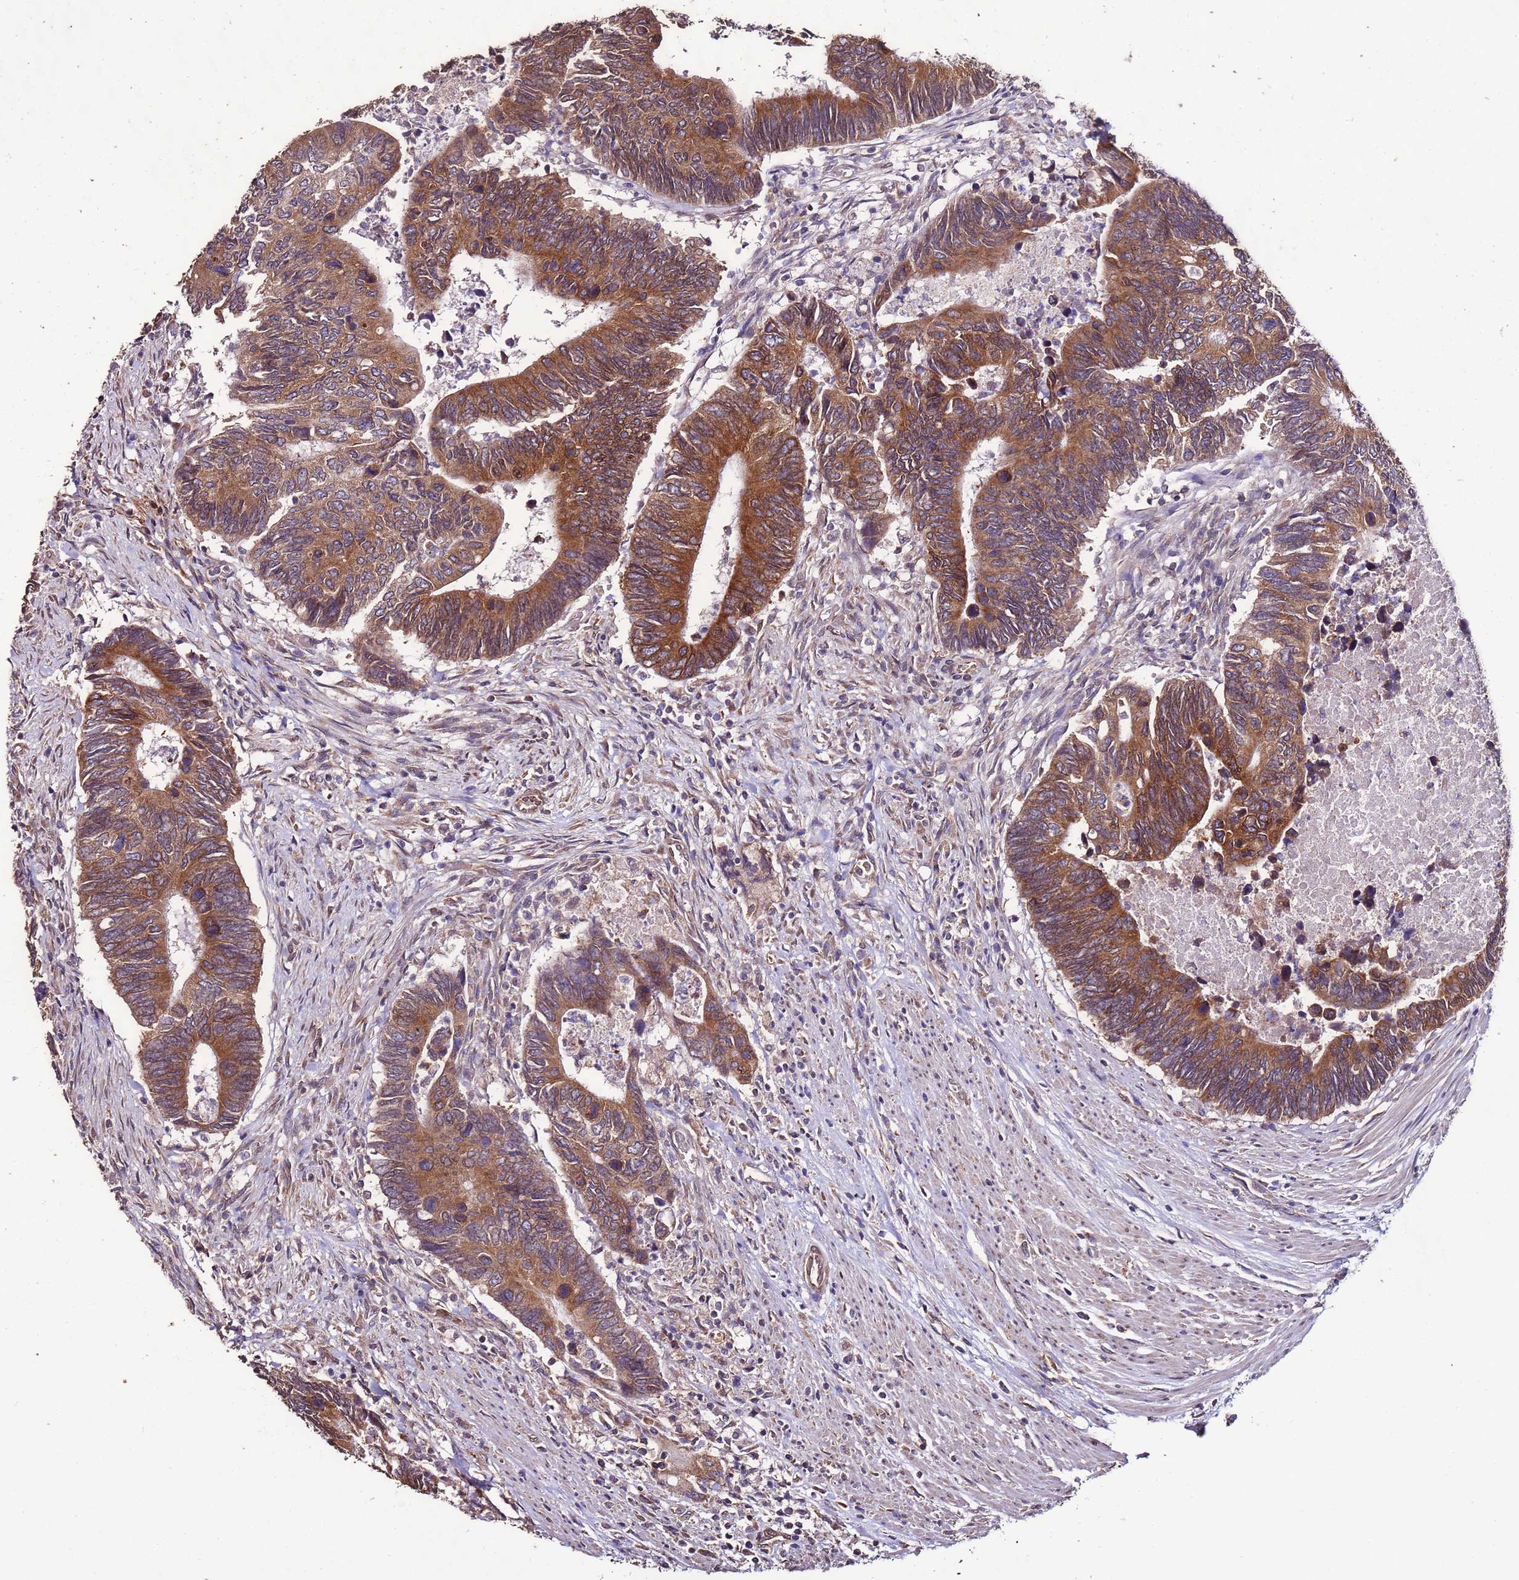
{"staining": {"intensity": "strong", "quantity": ">75%", "location": "cytoplasmic/membranous"}, "tissue": "colorectal cancer", "cell_type": "Tumor cells", "image_type": "cancer", "snomed": [{"axis": "morphology", "description": "Adenocarcinoma, NOS"}, {"axis": "topography", "description": "Colon"}], "caption": "Approximately >75% of tumor cells in human colorectal adenocarcinoma exhibit strong cytoplasmic/membranous protein expression as visualized by brown immunohistochemical staining.", "gene": "SLC41A3", "patient": {"sex": "male", "age": 87}}